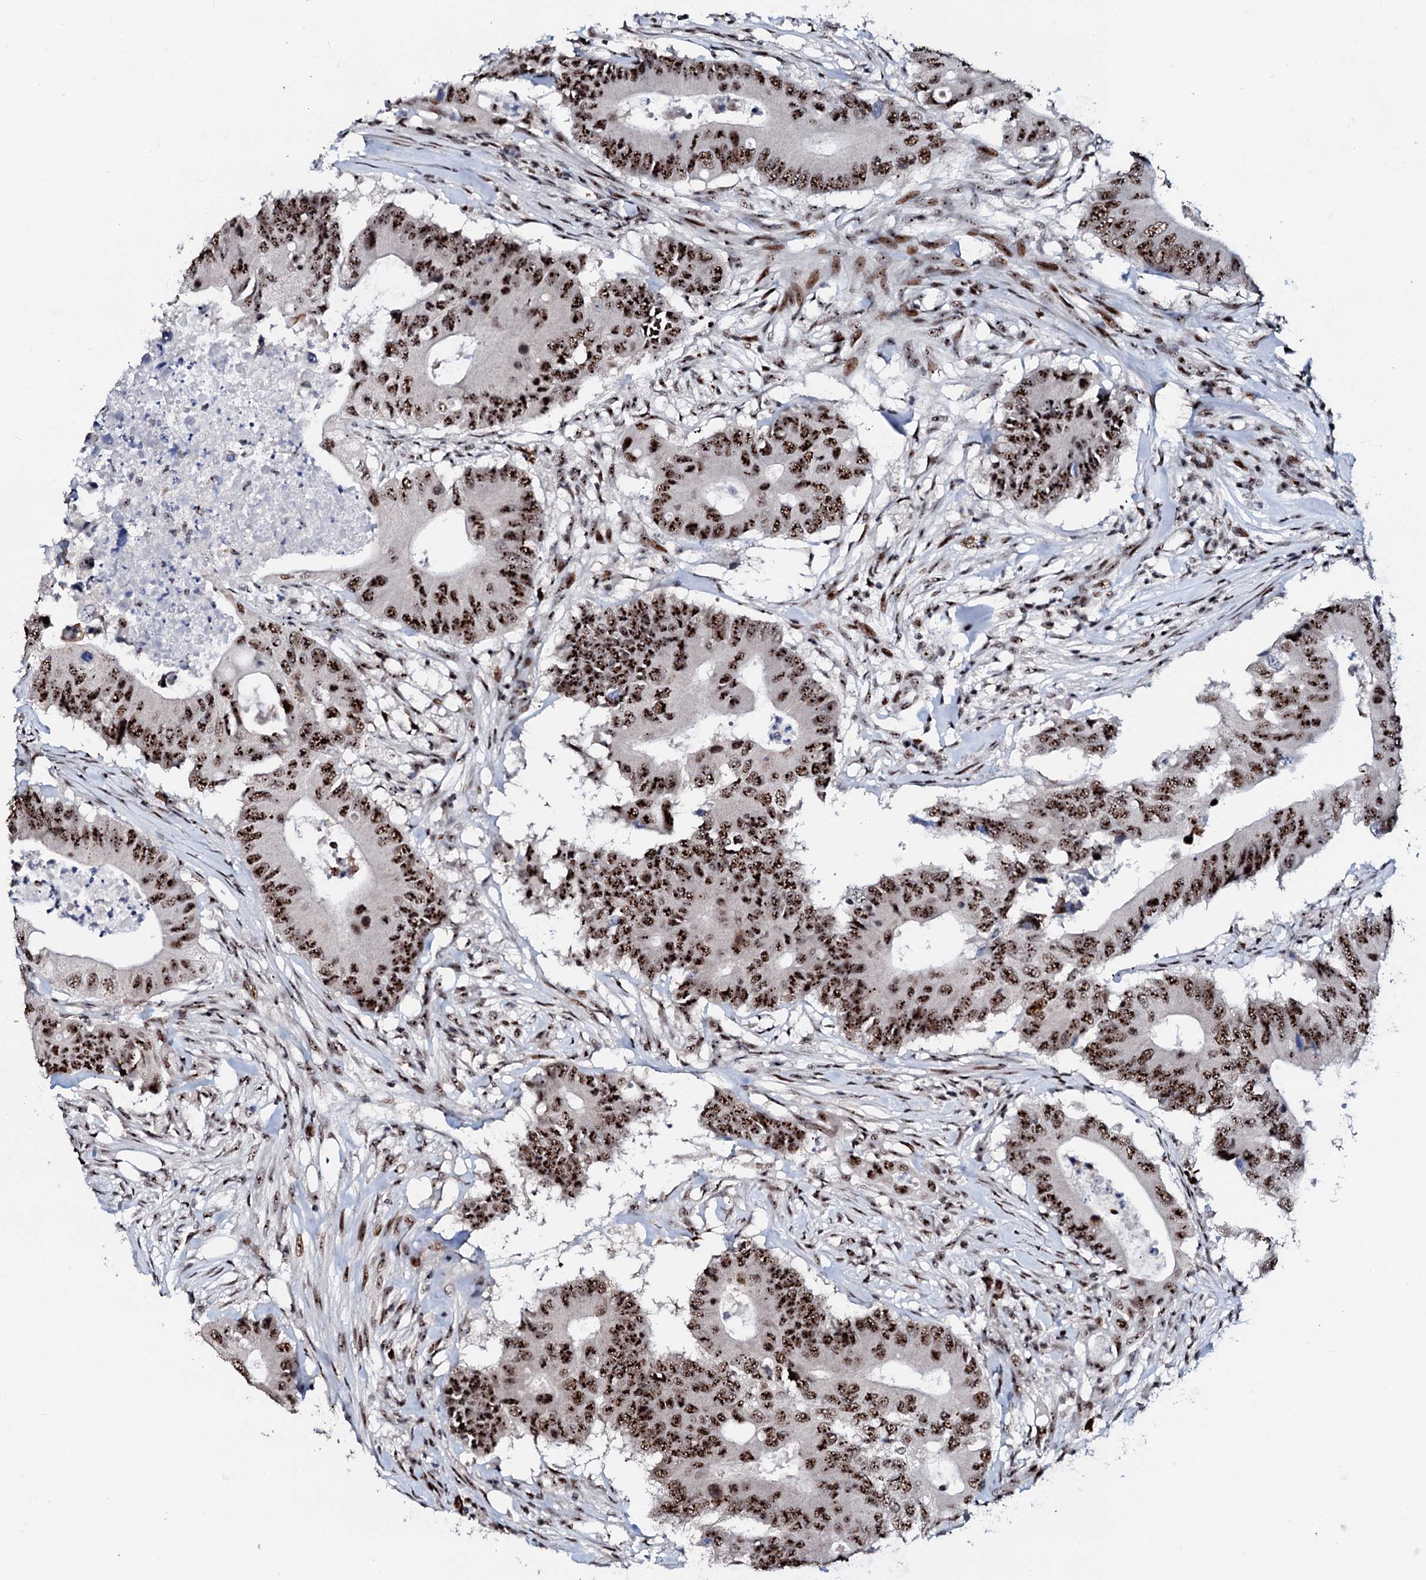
{"staining": {"intensity": "strong", "quantity": ">75%", "location": "nuclear"}, "tissue": "colorectal cancer", "cell_type": "Tumor cells", "image_type": "cancer", "snomed": [{"axis": "morphology", "description": "Adenocarcinoma, NOS"}, {"axis": "topography", "description": "Colon"}], "caption": "The photomicrograph reveals staining of colorectal cancer, revealing strong nuclear protein staining (brown color) within tumor cells.", "gene": "NEUROG3", "patient": {"sex": "male", "age": 71}}